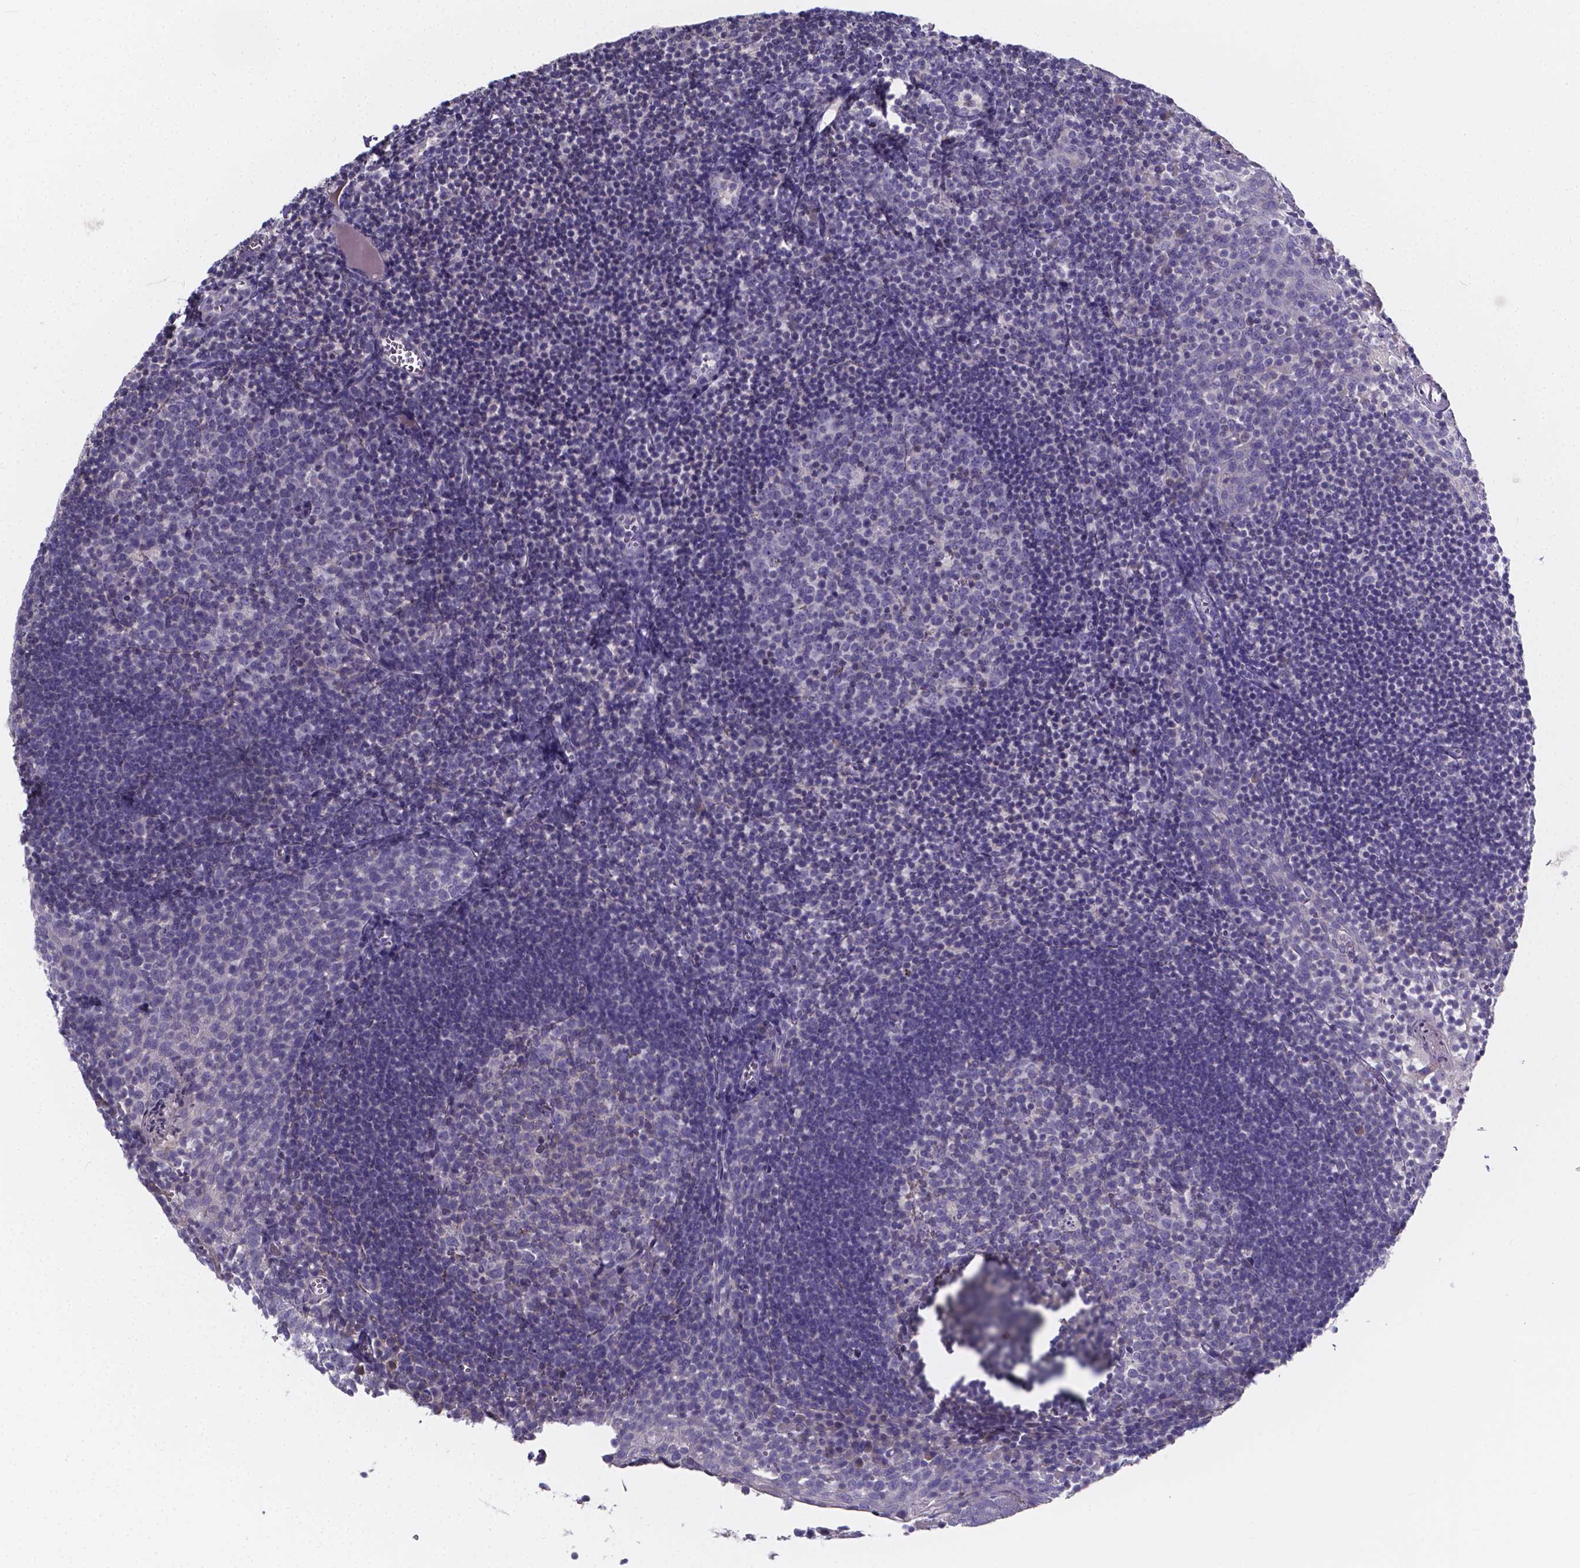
{"staining": {"intensity": "negative", "quantity": "none", "location": "none"}, "tissue": "lymph node", "cell_type": "Germinal center cells", "image_type": "normal", "snomed": [{"axis": "morphology", "description": "Normal tissue, NOS"}, {"axis": "topography", "description": "Lymph node"}], "caption": "IHC photomicrograph of benign lymph node: lymph node stained with DAB (3,3'-diaminobenzidine) displays no significant protein expression in germinal center cells. The staining is performed using DAB (3,3'-diaminobenzidine) brown chromogen with nuclei counter-stained in using hematoxylin.", "gene": "SPOCD1", "patient": {"sex": "female", "age": 21}}